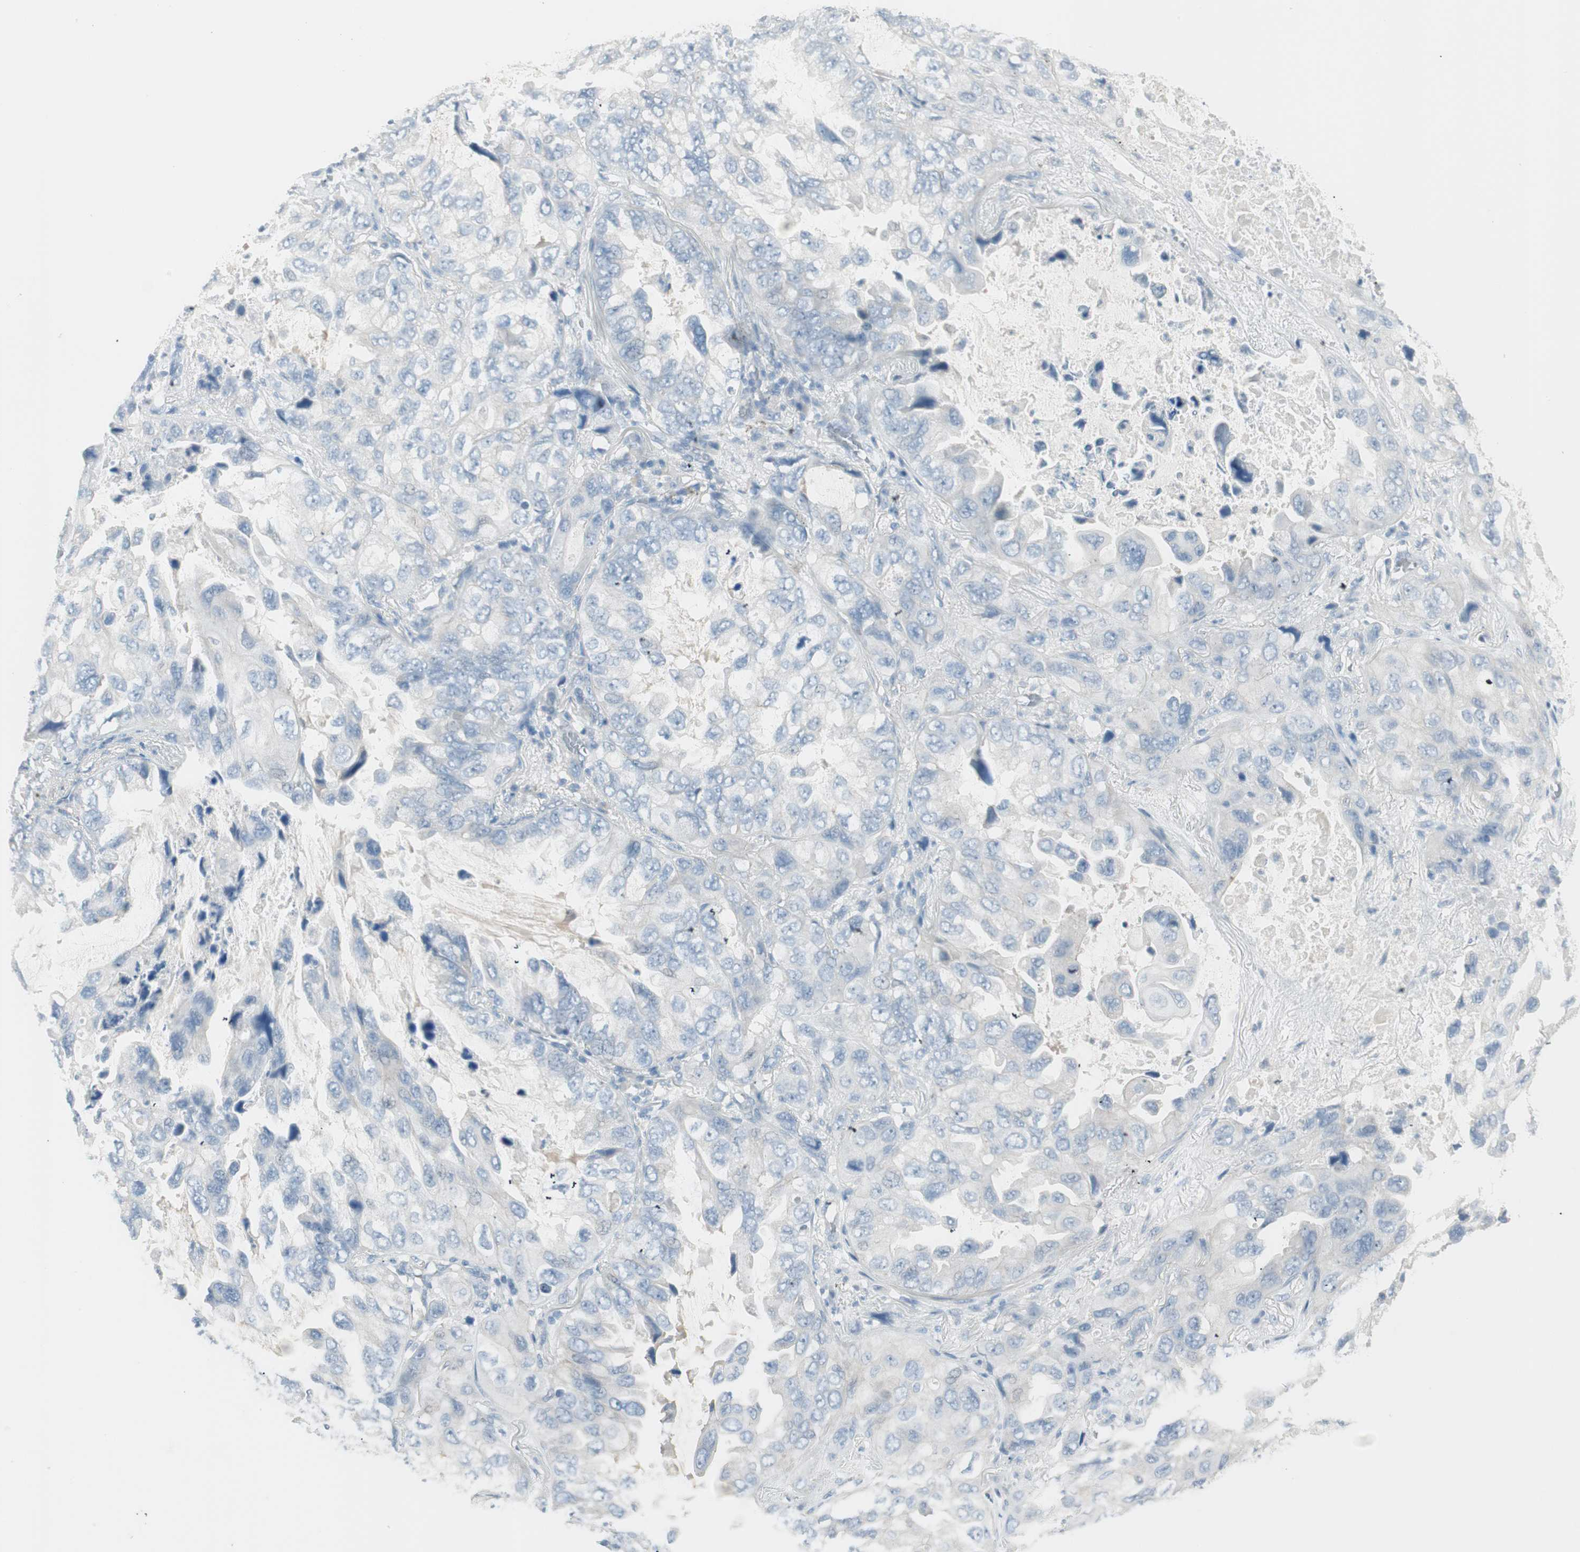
{"staining": {"intensity": "weak", "quantity": "25%-75%", "location": "cytoplasmic/membranous"}, "tissue": "lung cancer", "cell_type": "Tumor cells", "image_type": "cancer", "snomed": [{"axis": "morphology", "description": "Squamous cell carcinoma, NOS"}, {"axis": "topography", "description": "Lung"}], "caption": "Immunohistochemistry (DAB (3,3'-diaminobenzidine)) staining of human lung squamous cell carcinoma displays weak cytoplasmic/membranous protein positivity in approximately 25%-75% of tumor cells. (Brightfield microscopy of DAB IHC at high magnification).", "gene": "ITLN2", "patient": {"sex": "female", "age": 73}}